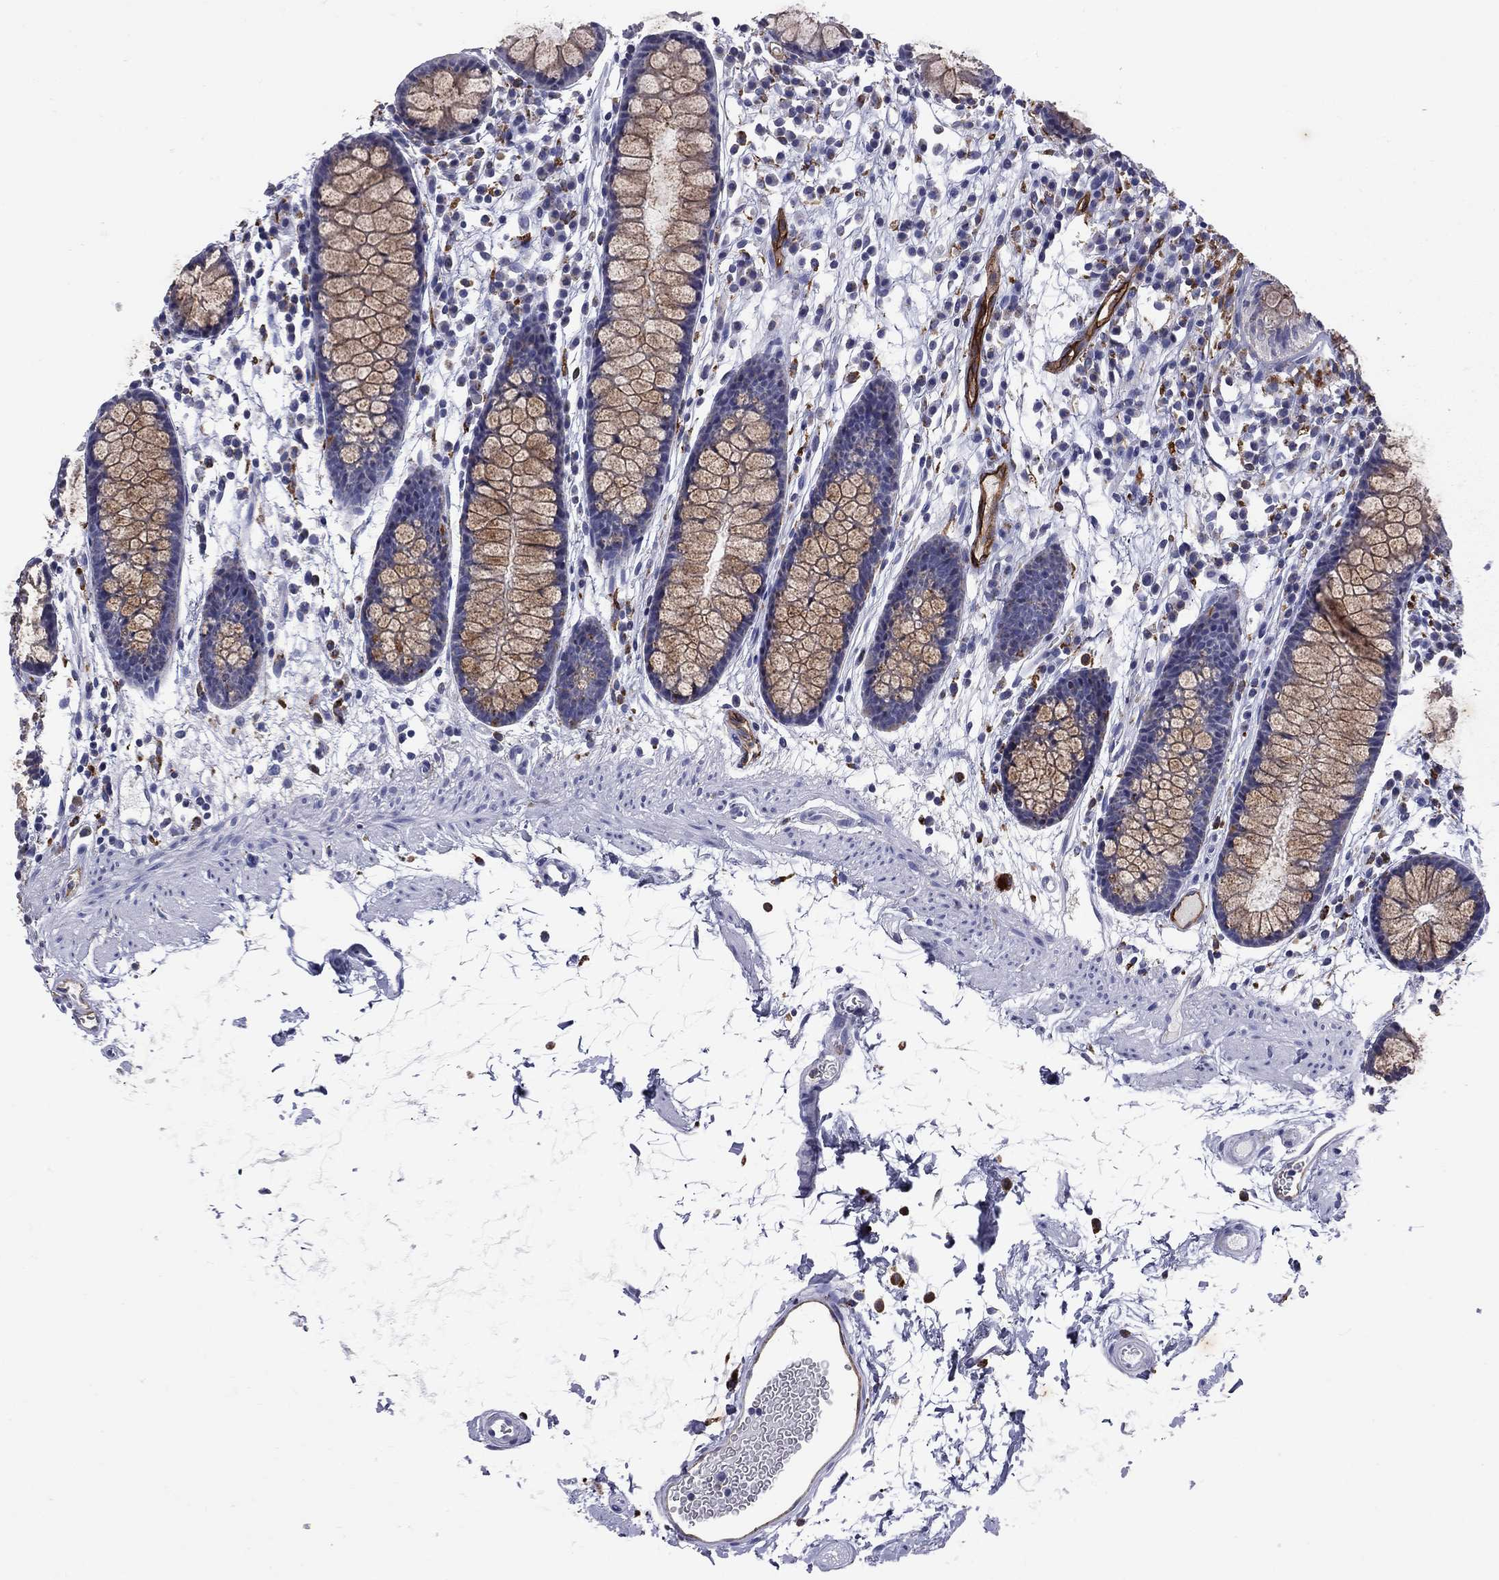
{"staining": {"intensity": "negative", "quantity": "none", "location": "none"}, "tissue": "colon", "cell_type": "Endothelial cells", "image_type": "normal", "snomed": [{"axis": "morphology", "description": "Normal tissue, NOS"}, {"axis": "topography", "description": "Colon"}], "caption": "Immunohistochemistry photomicrograph of normal colon: human colon stained with DAB (3,3'-diaminobenzidine) demonstrates no significant protein positivity in endothelial cells. (IHC, brightfield microscopy, high magnification).", "gene": "MADCAM1", "patient": {"sex": "male", "age": 76}}